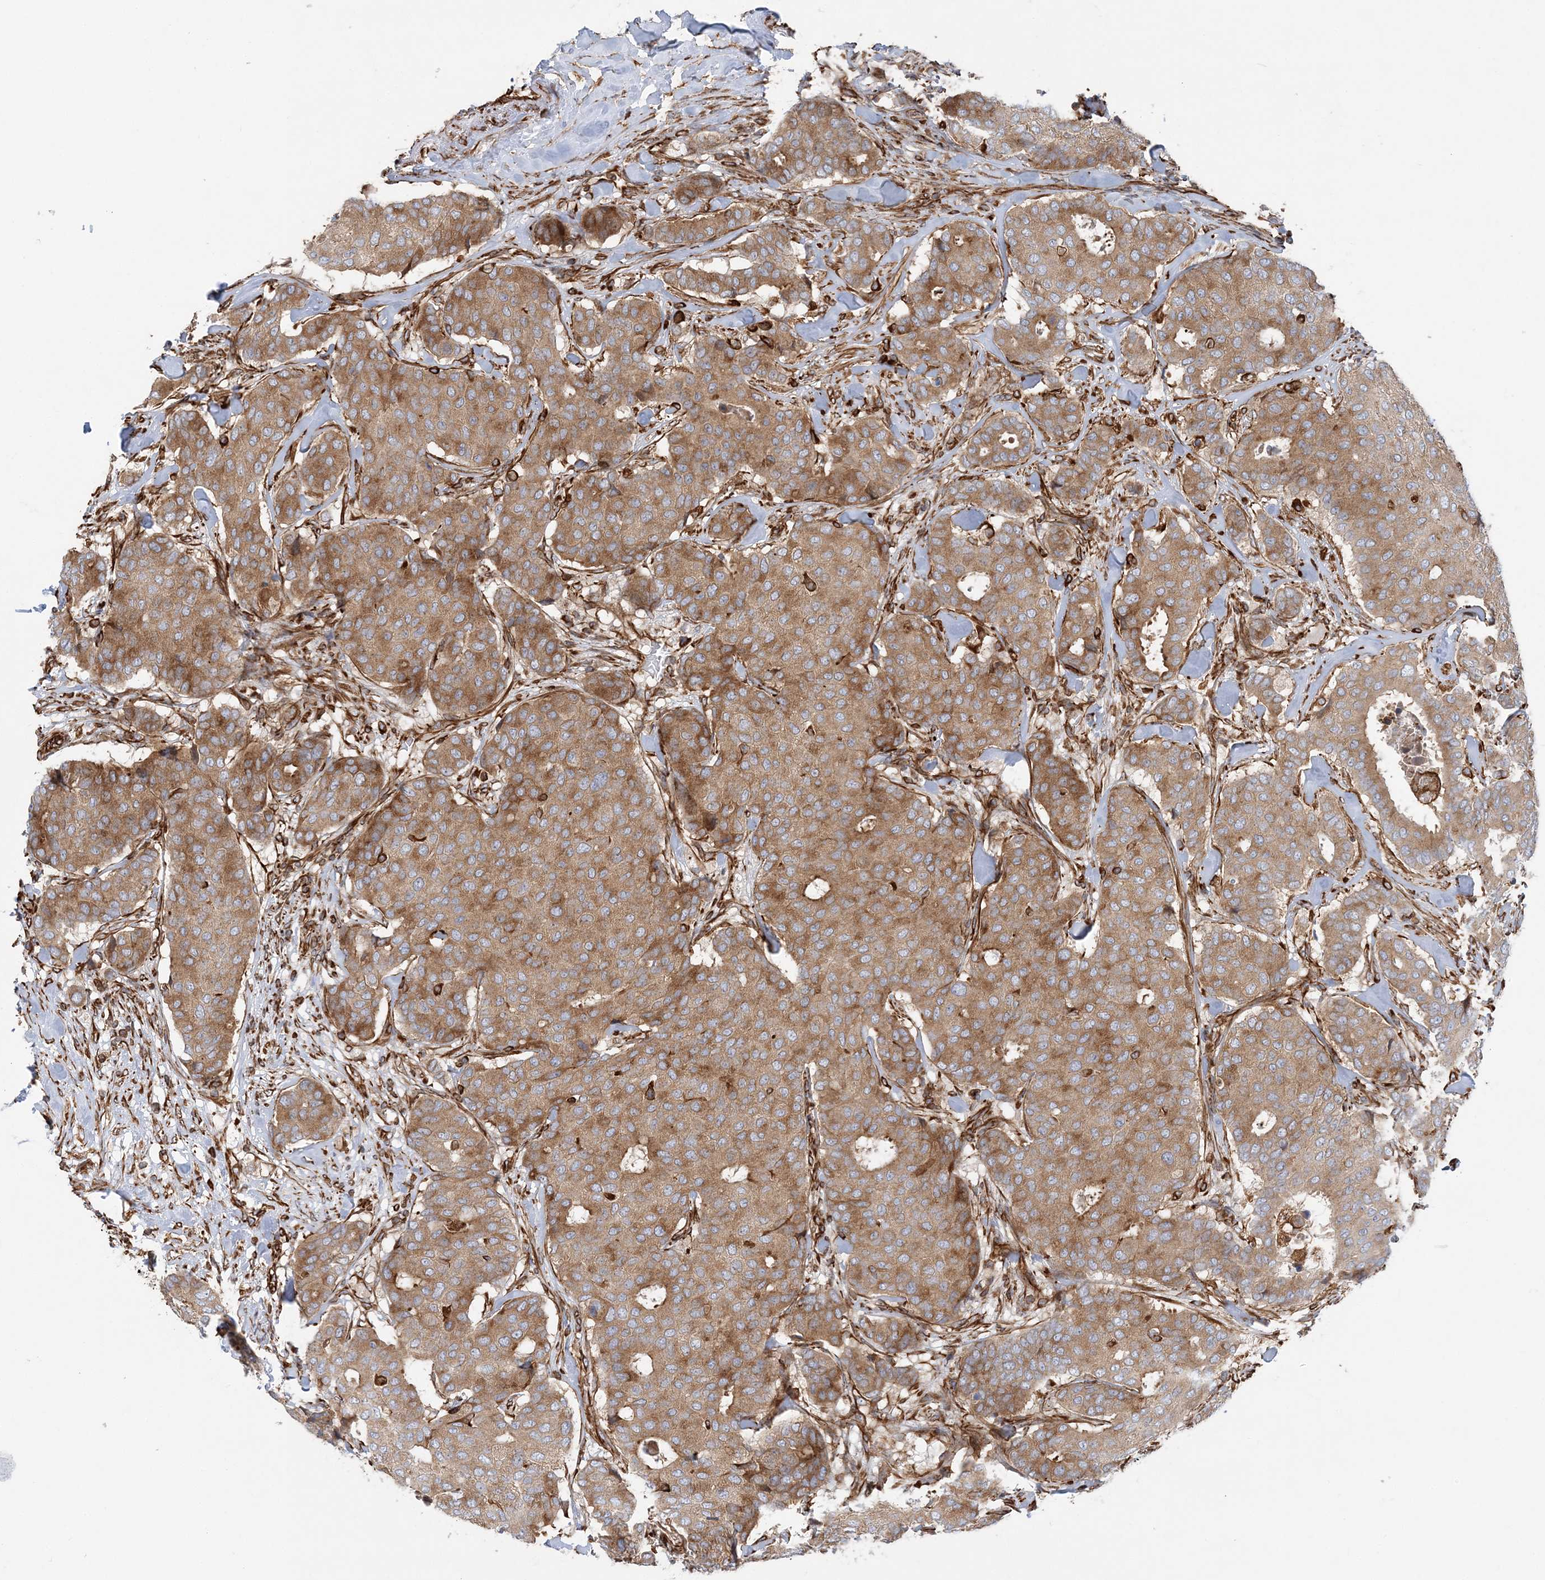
{"staining": {"intensity": "moderate", "quantity": ">75%", "location": "cytoplasmic/membranous"}, "tissue": "breast cancer", "cell_type": "Tumor cells", "image_type": "cancer", "snomed": [{"axis": "morphology", "description": "Duct carcinoma"}, {"axis": "topography", "description": "Breast"}], "caption": "Tumor cells display medium levels of moderate cytoplasmic/membranous positivity in about >75% of cells in human breast cancer.", "gene": "FAM114A2", "patient": {"sex": "female", "age": 75}}